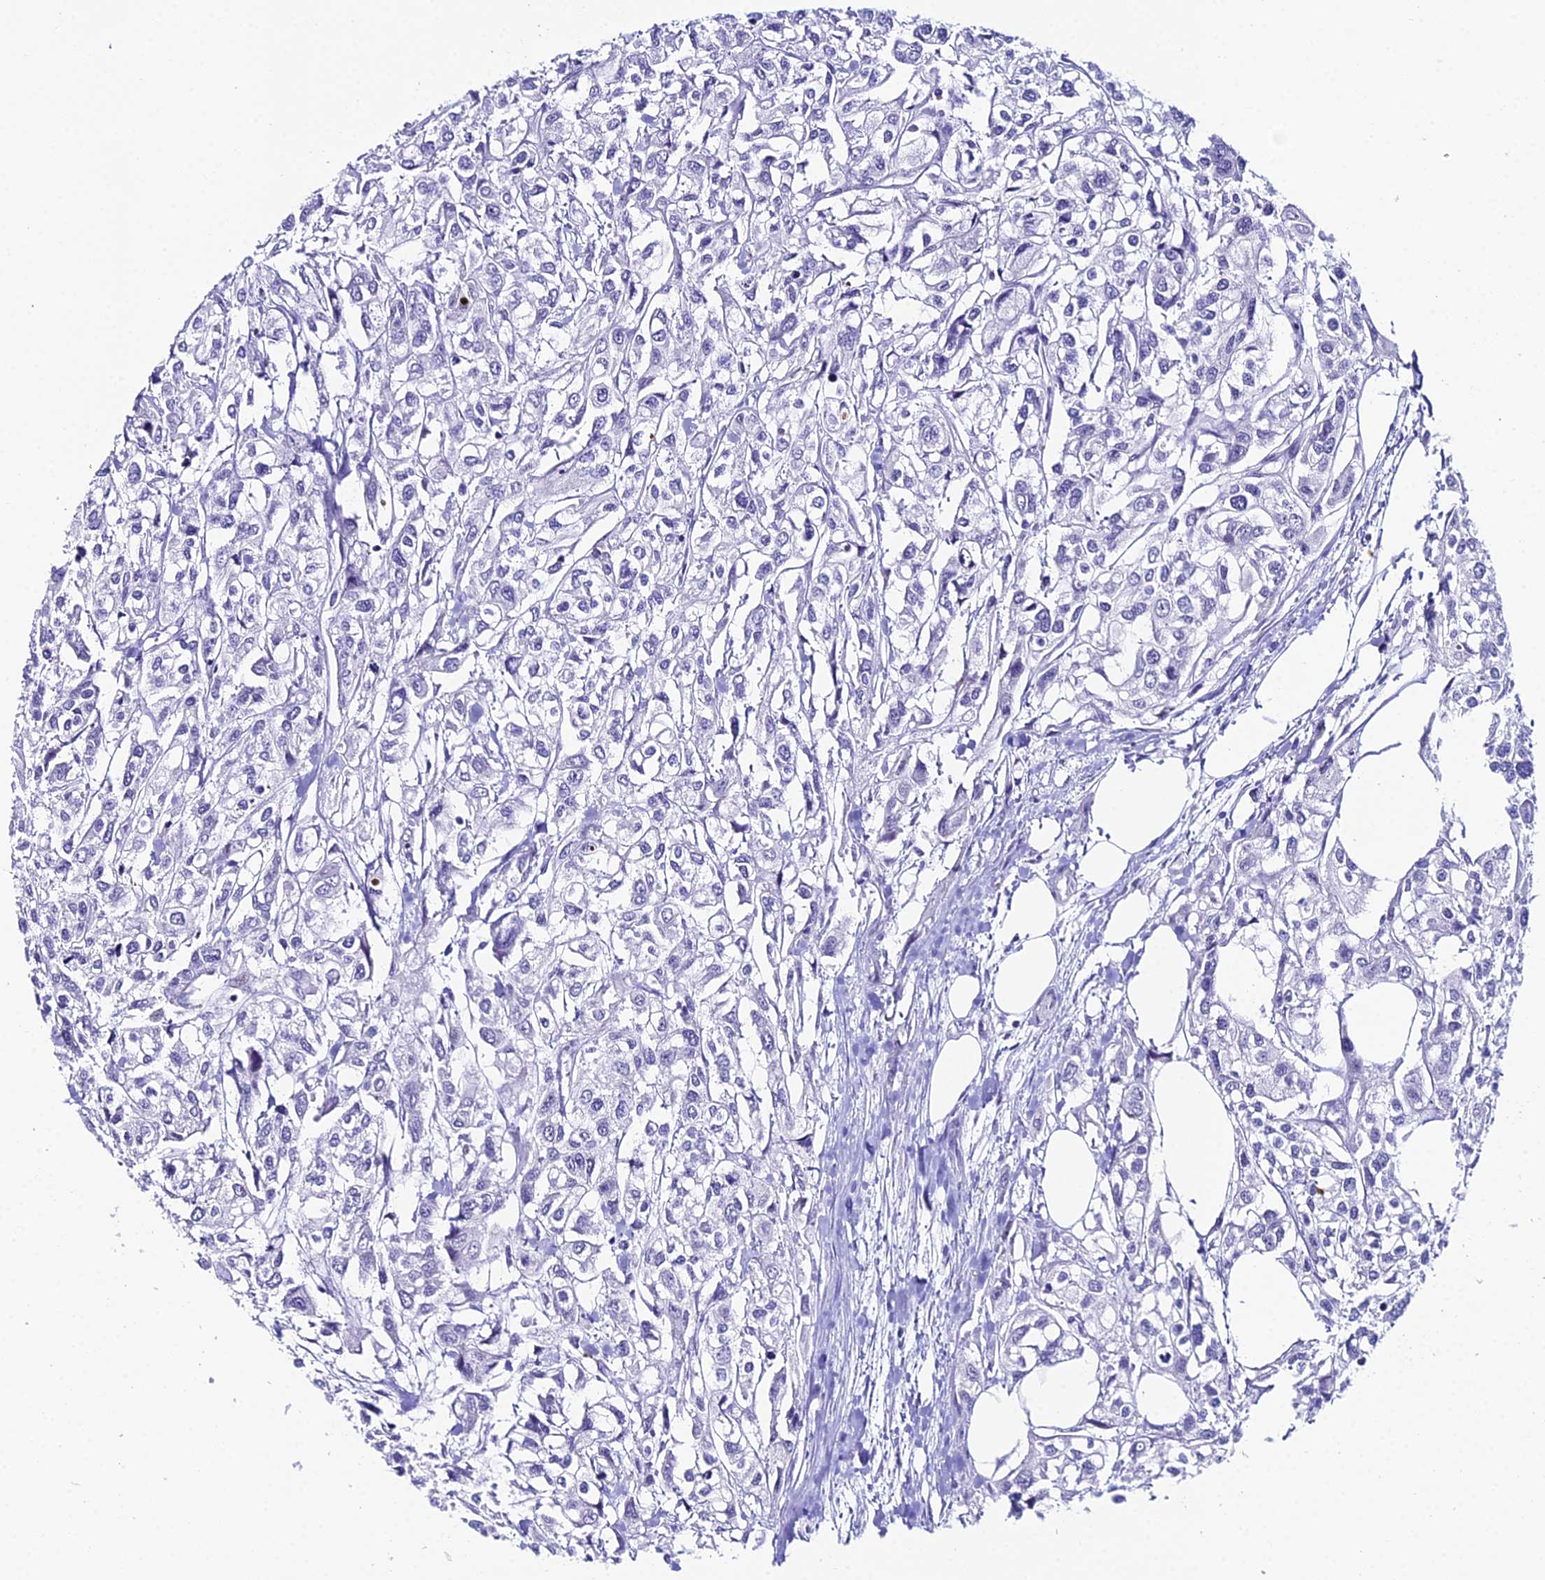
{"staining": {"intensity": "negative", "quantity": "none", "location": "none"}, "tissue": "urothelial cancer", "cell_type": "Tumor cells", "image_type": "cancer", "snomed": [{"axis": "morphology", "description": "Urothelial carcinoma, High grade"}, {"axis": "topography", "description": "Urinary bladder"}], "caption": "The immunohistochemistry (IHC) image has no significant positivity in tumor cells of high-grade urothelial carcinoma tissue.", "gene": "CC2D2A", "patient": {"sex": "male", "age": 67}}